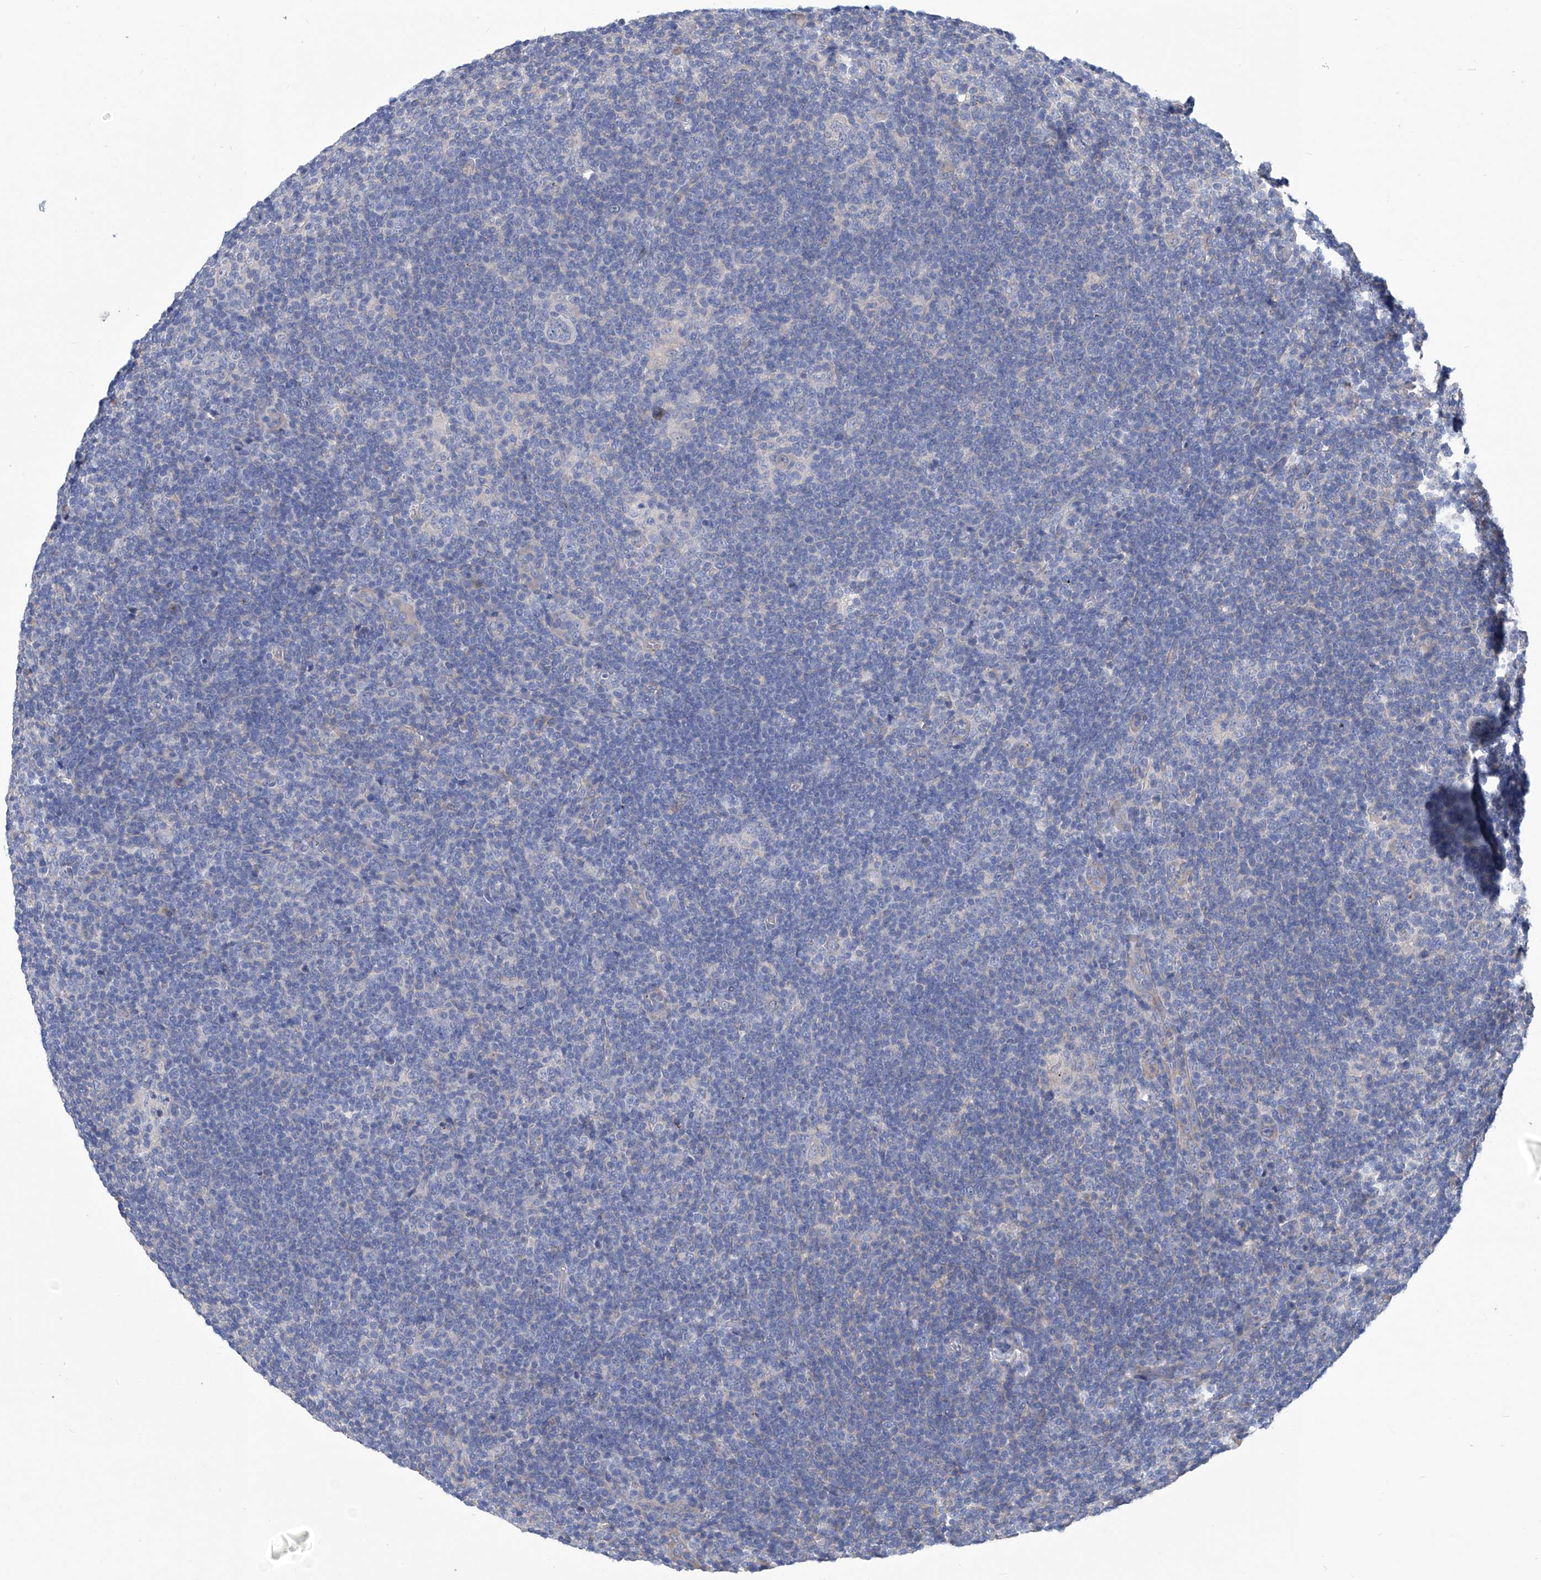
{"staining": {"intensity": "negative", "quantity": "none", "location": "none"}, "tissue": "lymphoma", "cell_type": "Tumor cells", "image_type": "cancer", "snomed": [{"axis": "morphology", "description": "Hodgkin's disease, NOS"}, {"axis": "topography", "description": "Lymph node"}], "caption": "IHC of Hodgkin's disease exhibits no staining in tumor cells.", "gene": "SMS", "patient": {"sex": "female", "age": 57}}